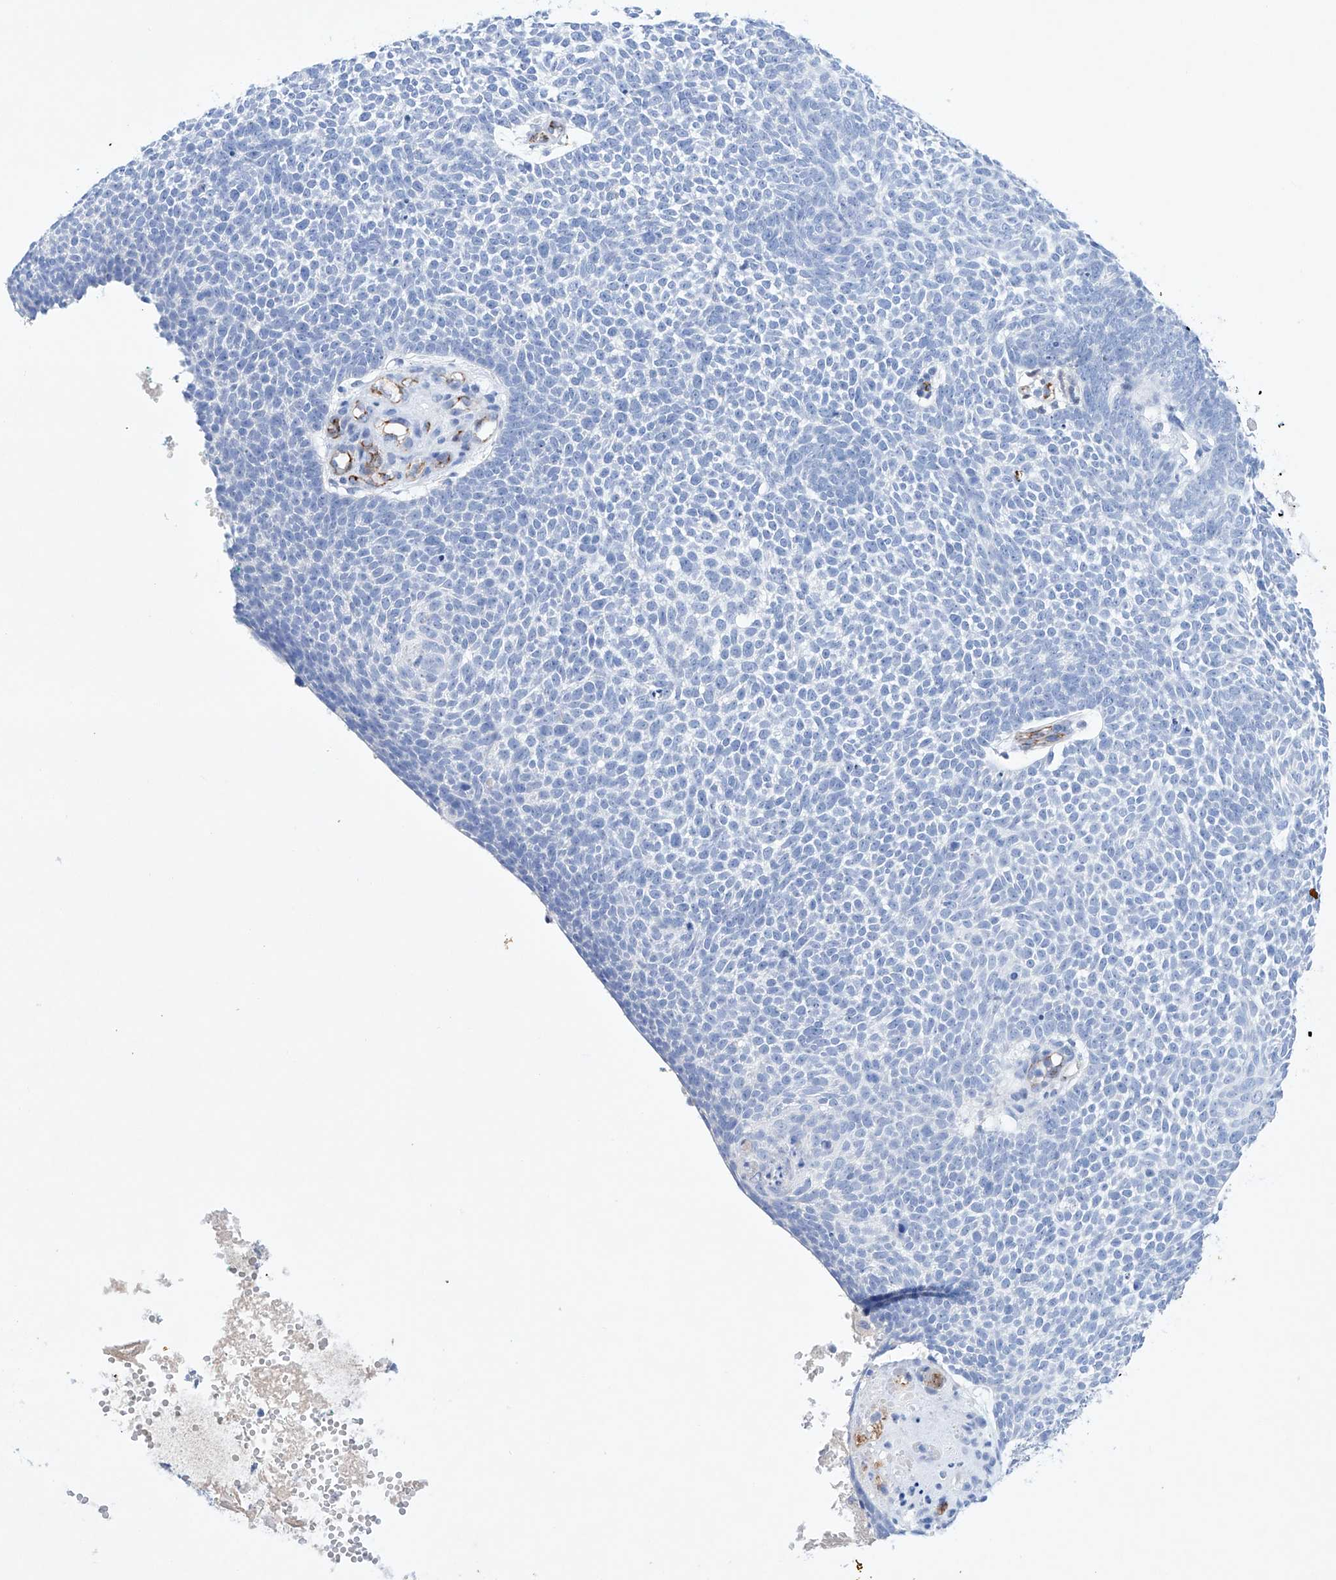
{"staining": {"intensity": "negative", "quantity": "none", "location": "none"}, "tissue": "skin cancer", "cell_type": "Tumor cells", "image_type": "cancer", "snomed": [{"axis": "morphology", "description": "Basal cell carcinoma"}, {"axis": "topography", "description": "Skin"}], "caption": "DAB immunohistochemical staining of human skin cancer displays no significant expression in tumor cells.", "gene": "ETV7", "patient": {"sex": "female", "age": 81}}